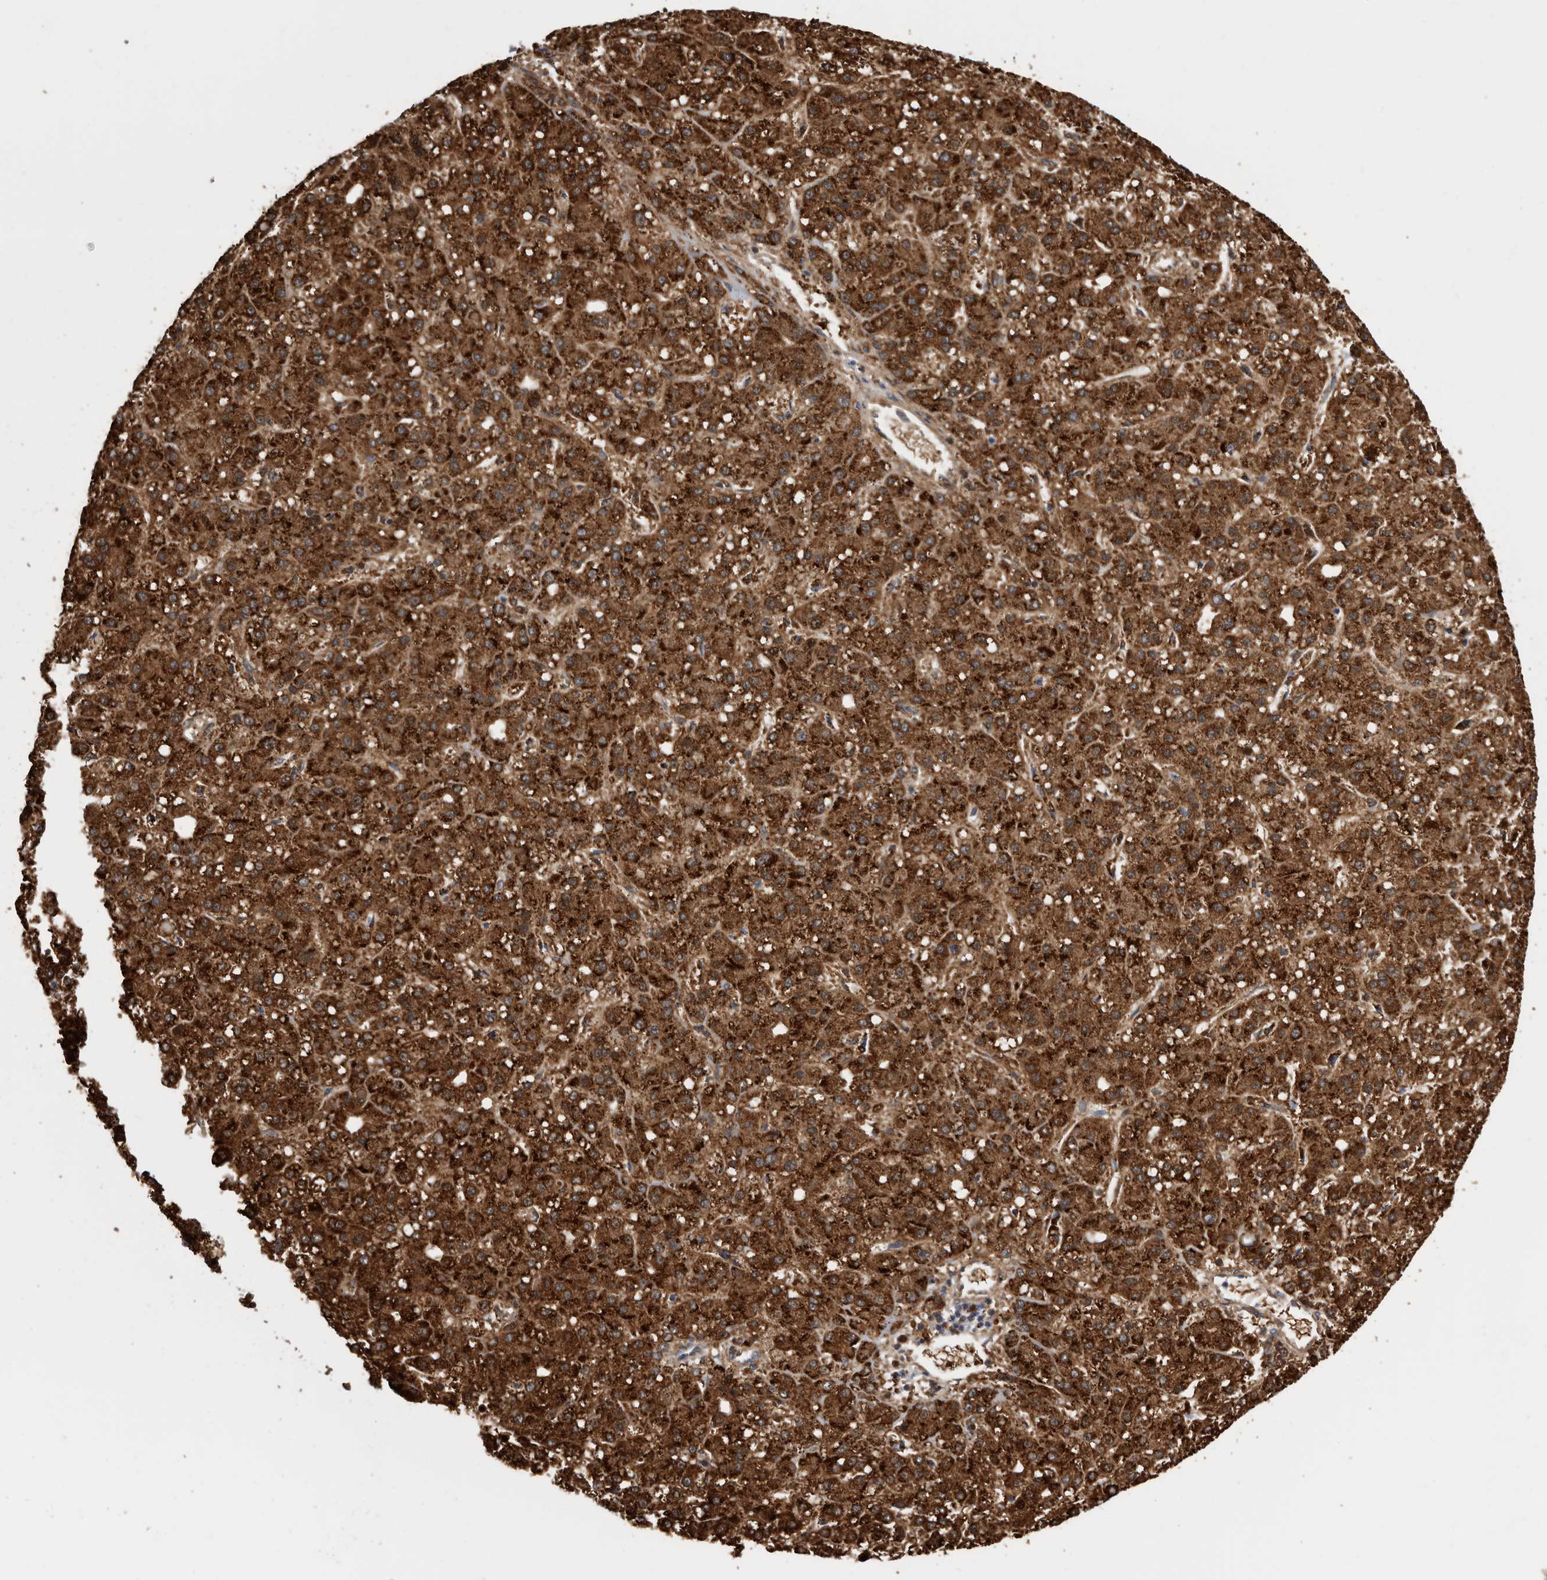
{"staining": {"intensity": "strong", "quantity": ">75%", "location": "cytoplasmic/membranous"}, "tissue": "liver cancer", "cell_type": "Tumor cells", "image_type": "cancer", "snomed": [{"axis": "morphology", "description": "Carcinoma, Hepatocellular, NOS"}, {"axis": "topography", "description": "Liver"}], "caption": "A micrograph of human liver hepatocellular carcinoma stained for a protein displays strong cytoplasmic/membranous brown staining in tumor cells. (DAB (3,3'-diaminobenzidine) IHC, brown staining for protein, blue staining for nuclei).", "gene": "CRISPLD2", "patient": {"sex": "male", "age": 67}}